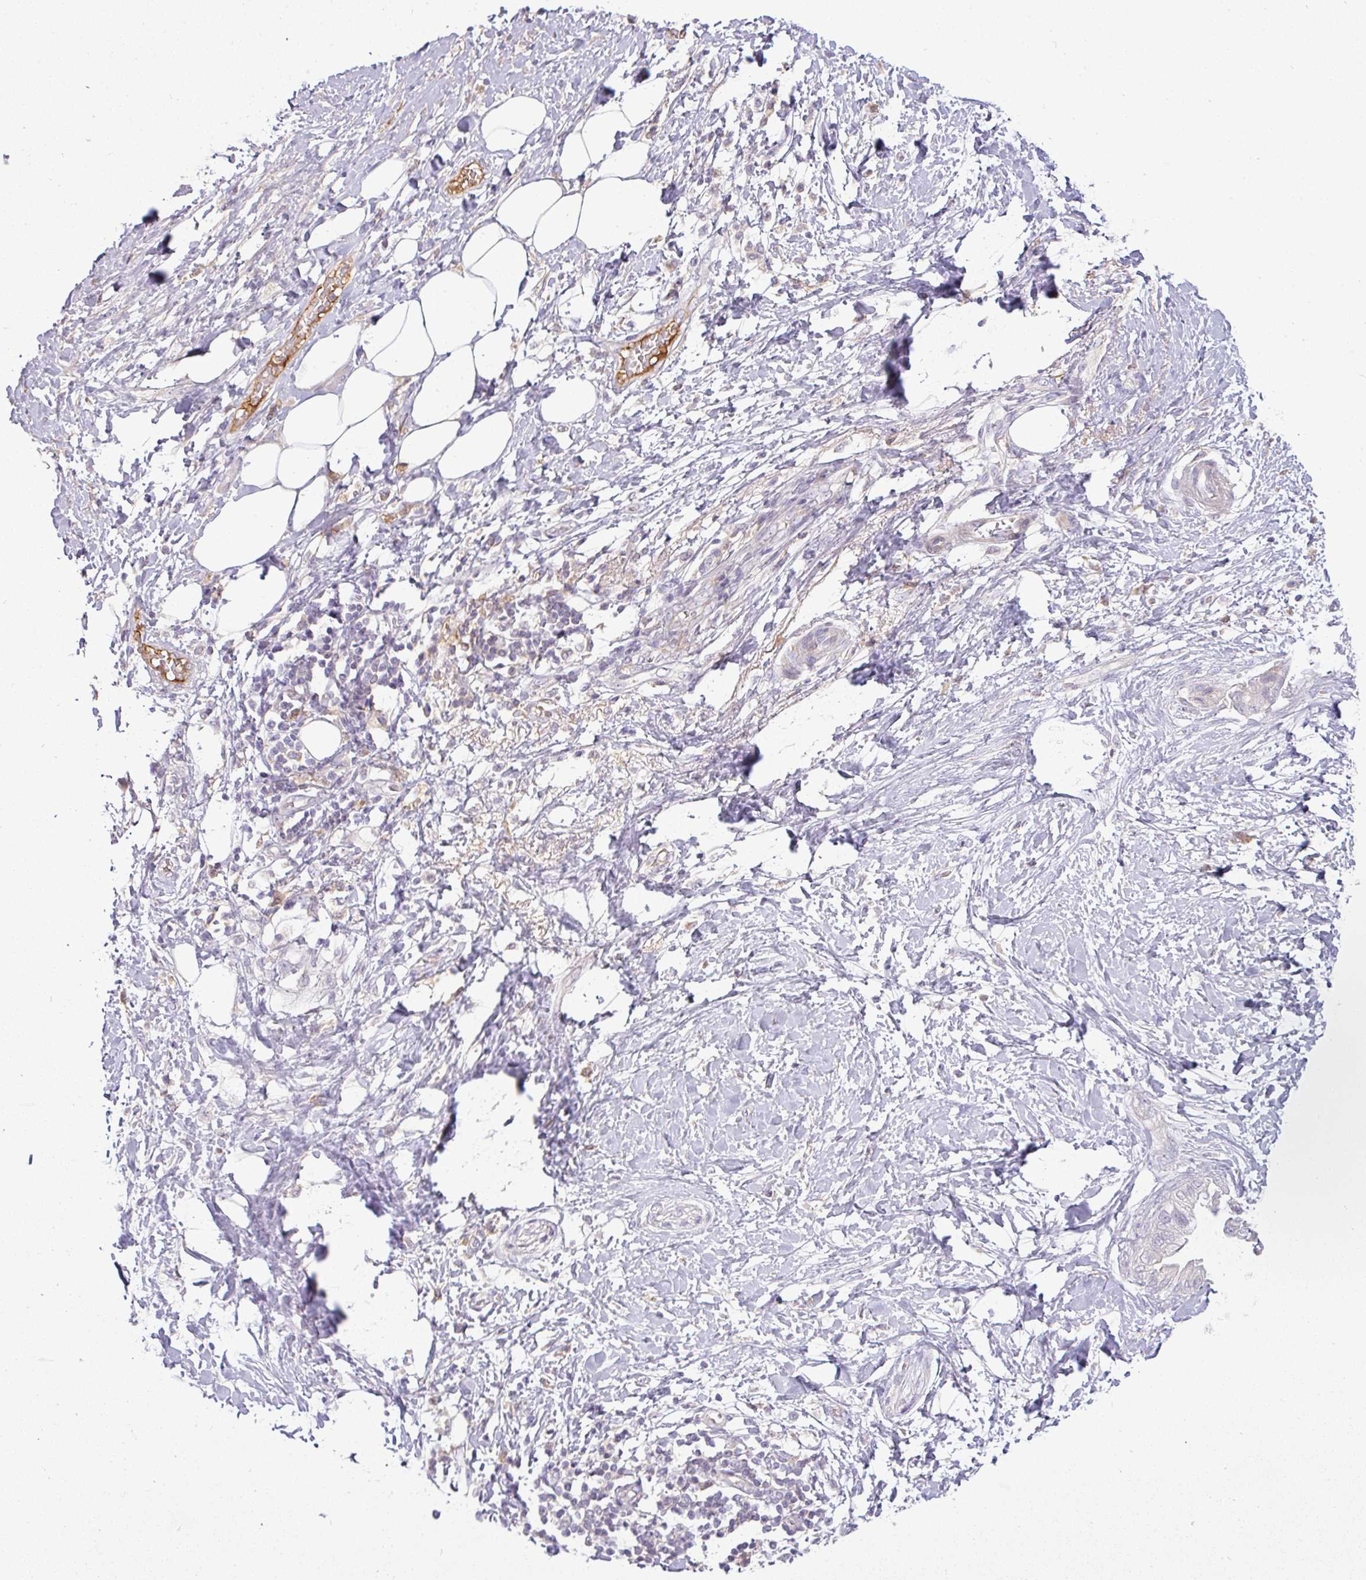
{"staining": {"intensity": "negative", "quantity": "none", "location": "none"}, "tissue": "adipose tissue", "cell_type": "Adipocytes", "image_type": "normal", "snomed": [{"axis": "morphology", "description": "Normal tissue, NOS"}, {"axis": "morphology", "description": "Adenocarcinoma, NOS"}, {"axis": "topography", "description": "Duodenum"}, {"axis": "topography", "description": "Peripheral nerve tissue"}], "caption": "Adipocytes show no significant protein positivity in unremarkable adipose tissue.", "gene": "APOM", "patient": {"sex": "female", "age": 60}}